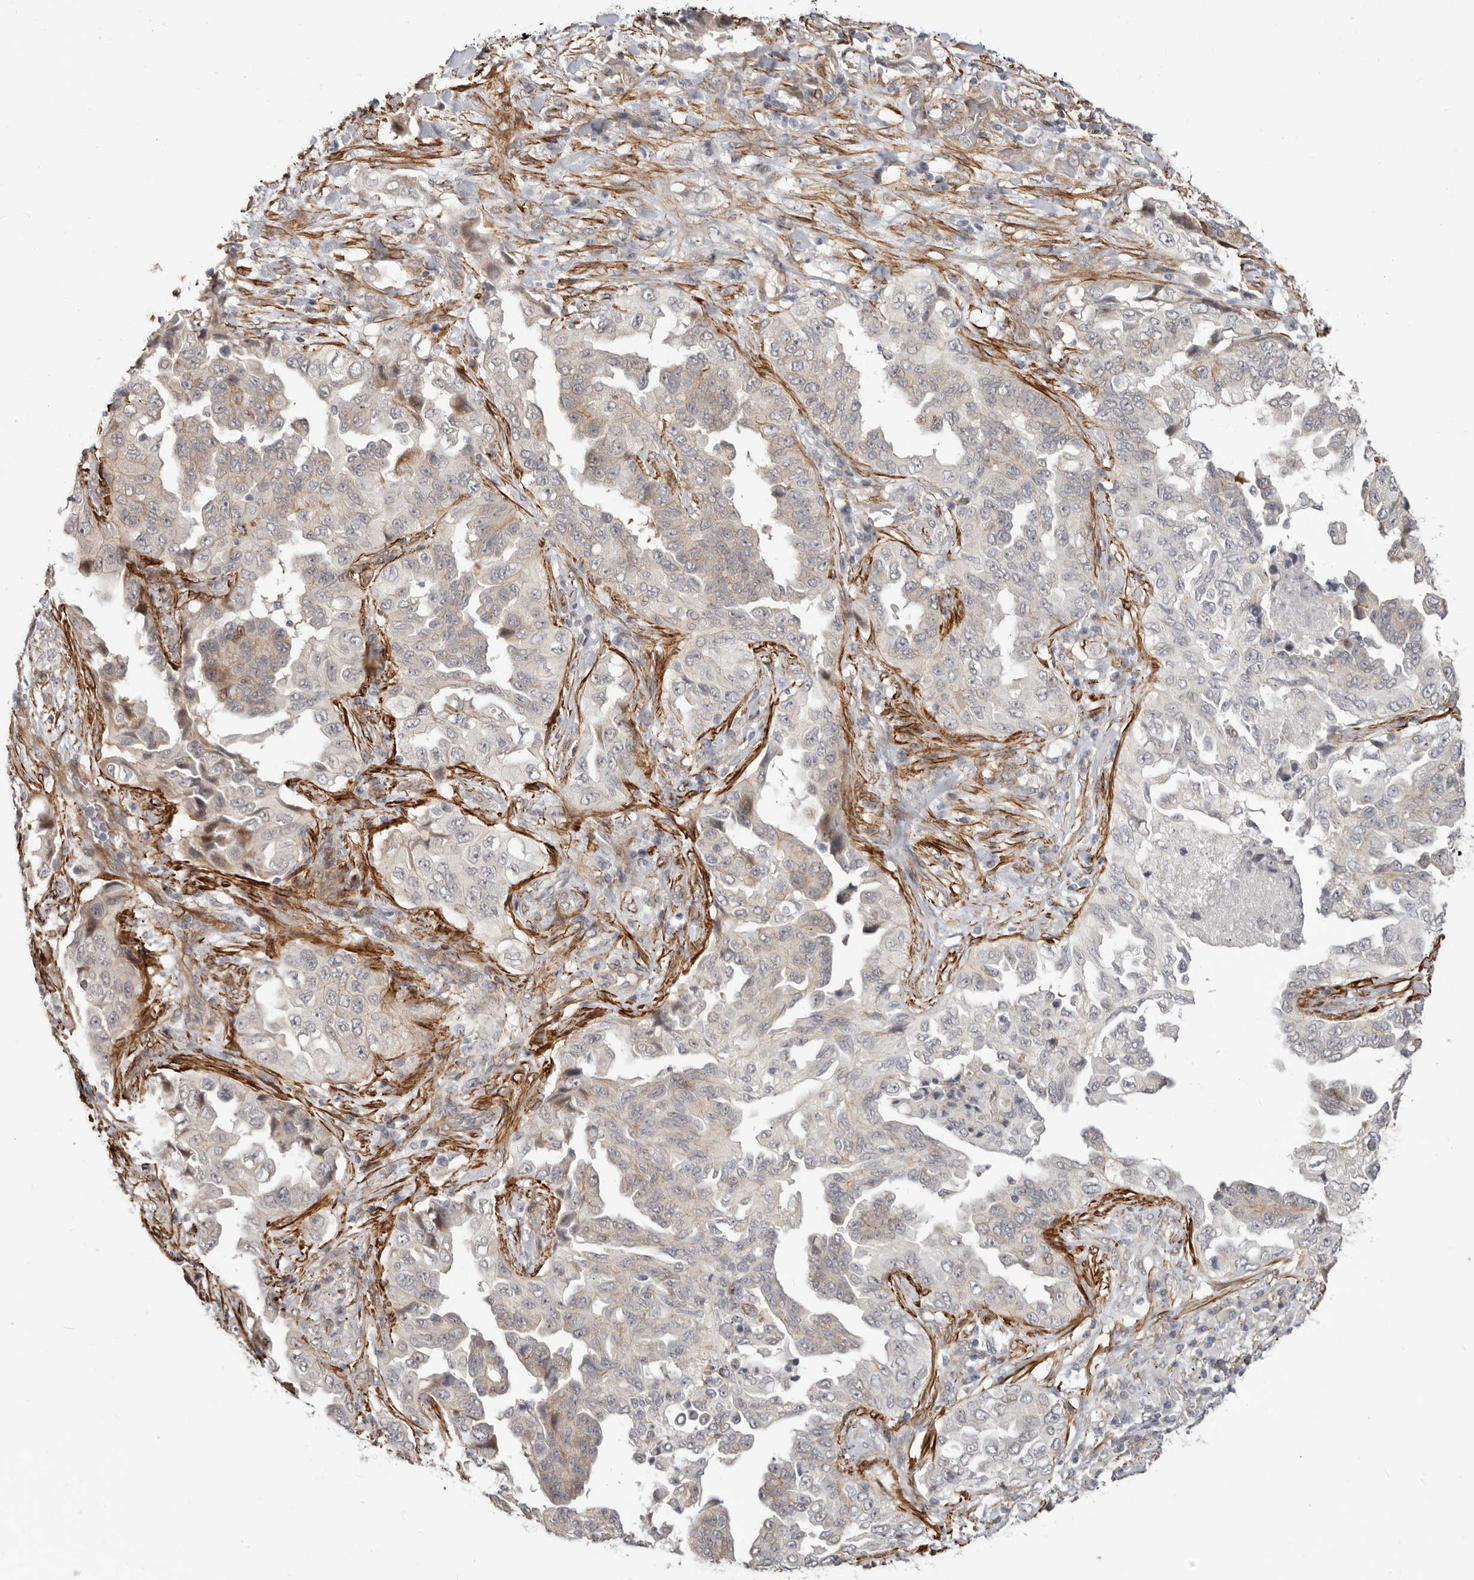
{"staining": {"intensity": "weak", "quantity": "<25%", "location": "cytoplasmic/membranous"}, "tissue": "lung cancer", "cell_type": "Tumor cells", "image_type": "cancer", "snomed": [{"axis": "morphology", "description": "Adenocarcinoma, NOS"}, {"axis": "topography", "description": "Lung"}], "caption": "DAB (3,3'-diaminobenzidine) immunohistochemical staining of lung cancer (adenocarcinoma) shows no significant positivity in tumor cells. The staining is performed using DAB (3,3'-diaminobenzidine) brown chromogen with nuclei counter-stained in using hematoxylin.", "gene": "SZT2", "patient": {"sex": "female", "age": 51}}